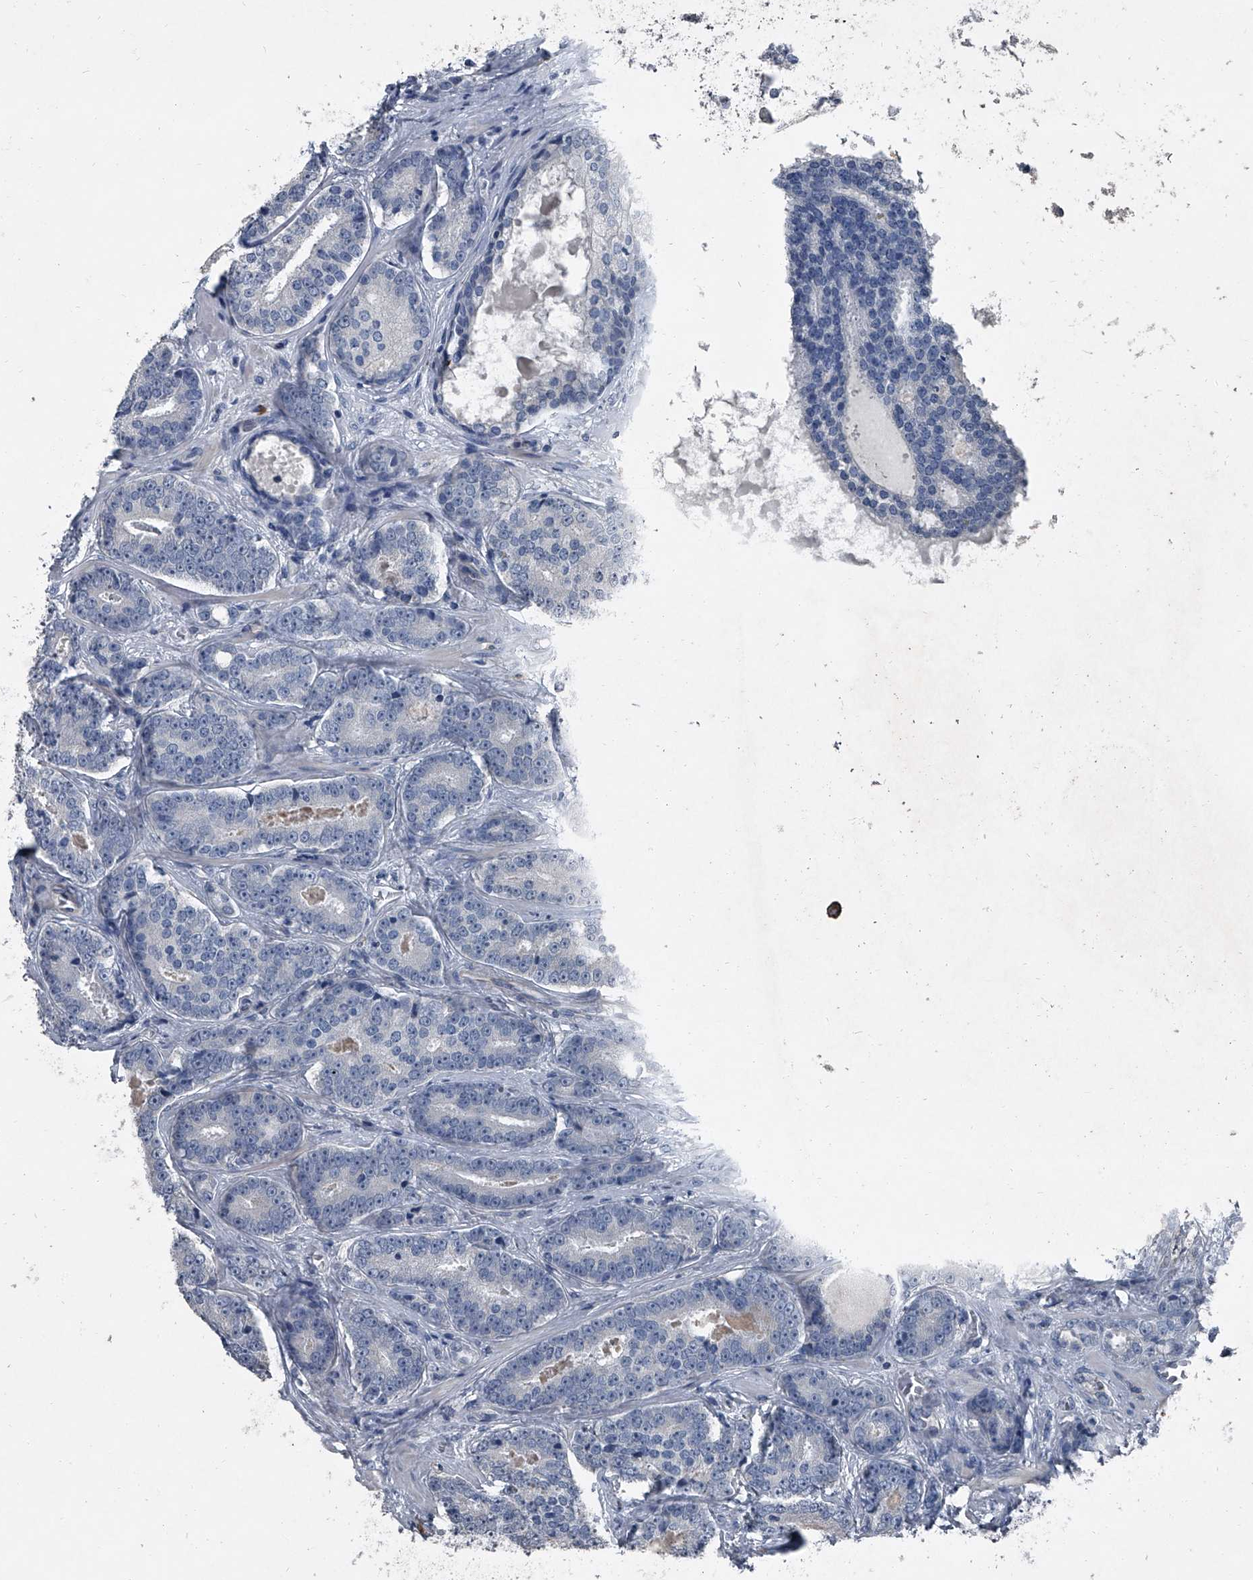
{"staining": {"intensity": "negative", "quantity": "none", "location": "none"}, "tissue": "prostate cancer", "cell_type": "Tumor cells", "image_type": "cancer", "snomed": [{"axis": "morphology", "description": "Adenocarcinoma, High grade"}, {"axis": "topography", "description": "Prostate"}], "caption": "This is a histopathology image of IHC staining of prostate cancer, which shows no positivity in tumor cells.", "gene": "HEPHL1", "patient": {"sex": "male", "age": 60}}